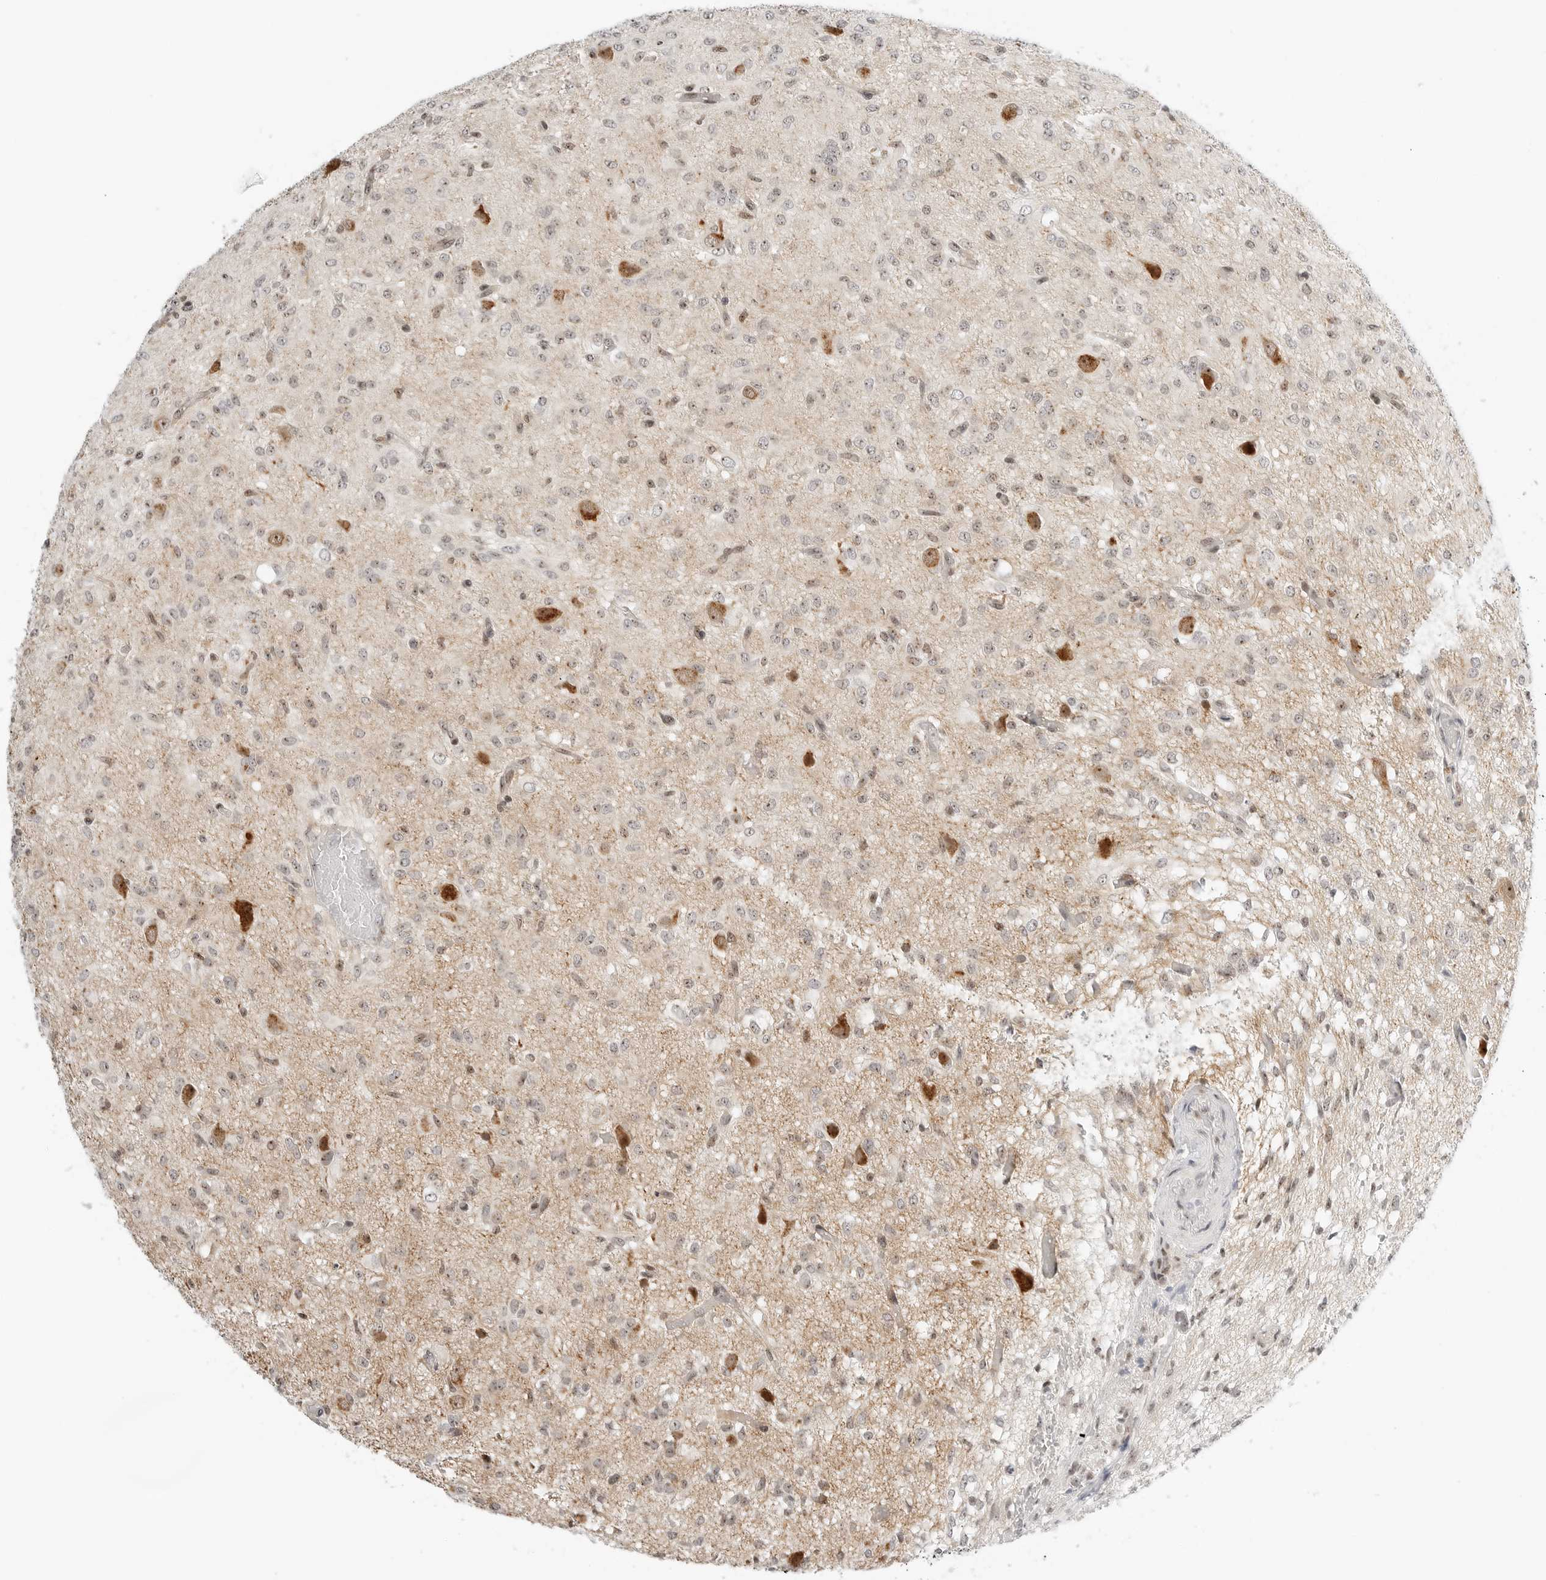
{"staining": {"intensity": "weak", "quantity": "<25%", "location": "nuclear"}, "tissue": "glioma", "cell_type": "Tumor cells", "image_type": "cancer", "snomed": [{"axis": "morphology", "description": "Glioma, malignant, High grade"}, {"axis": "topography", "description": "Brain"}], "caption": "Protein analysis of malignant high-grade glioma shows no significant expression in tumor cells.", "gene": "RIMKLA", "patient": {"sex": "female", "age": 59}}